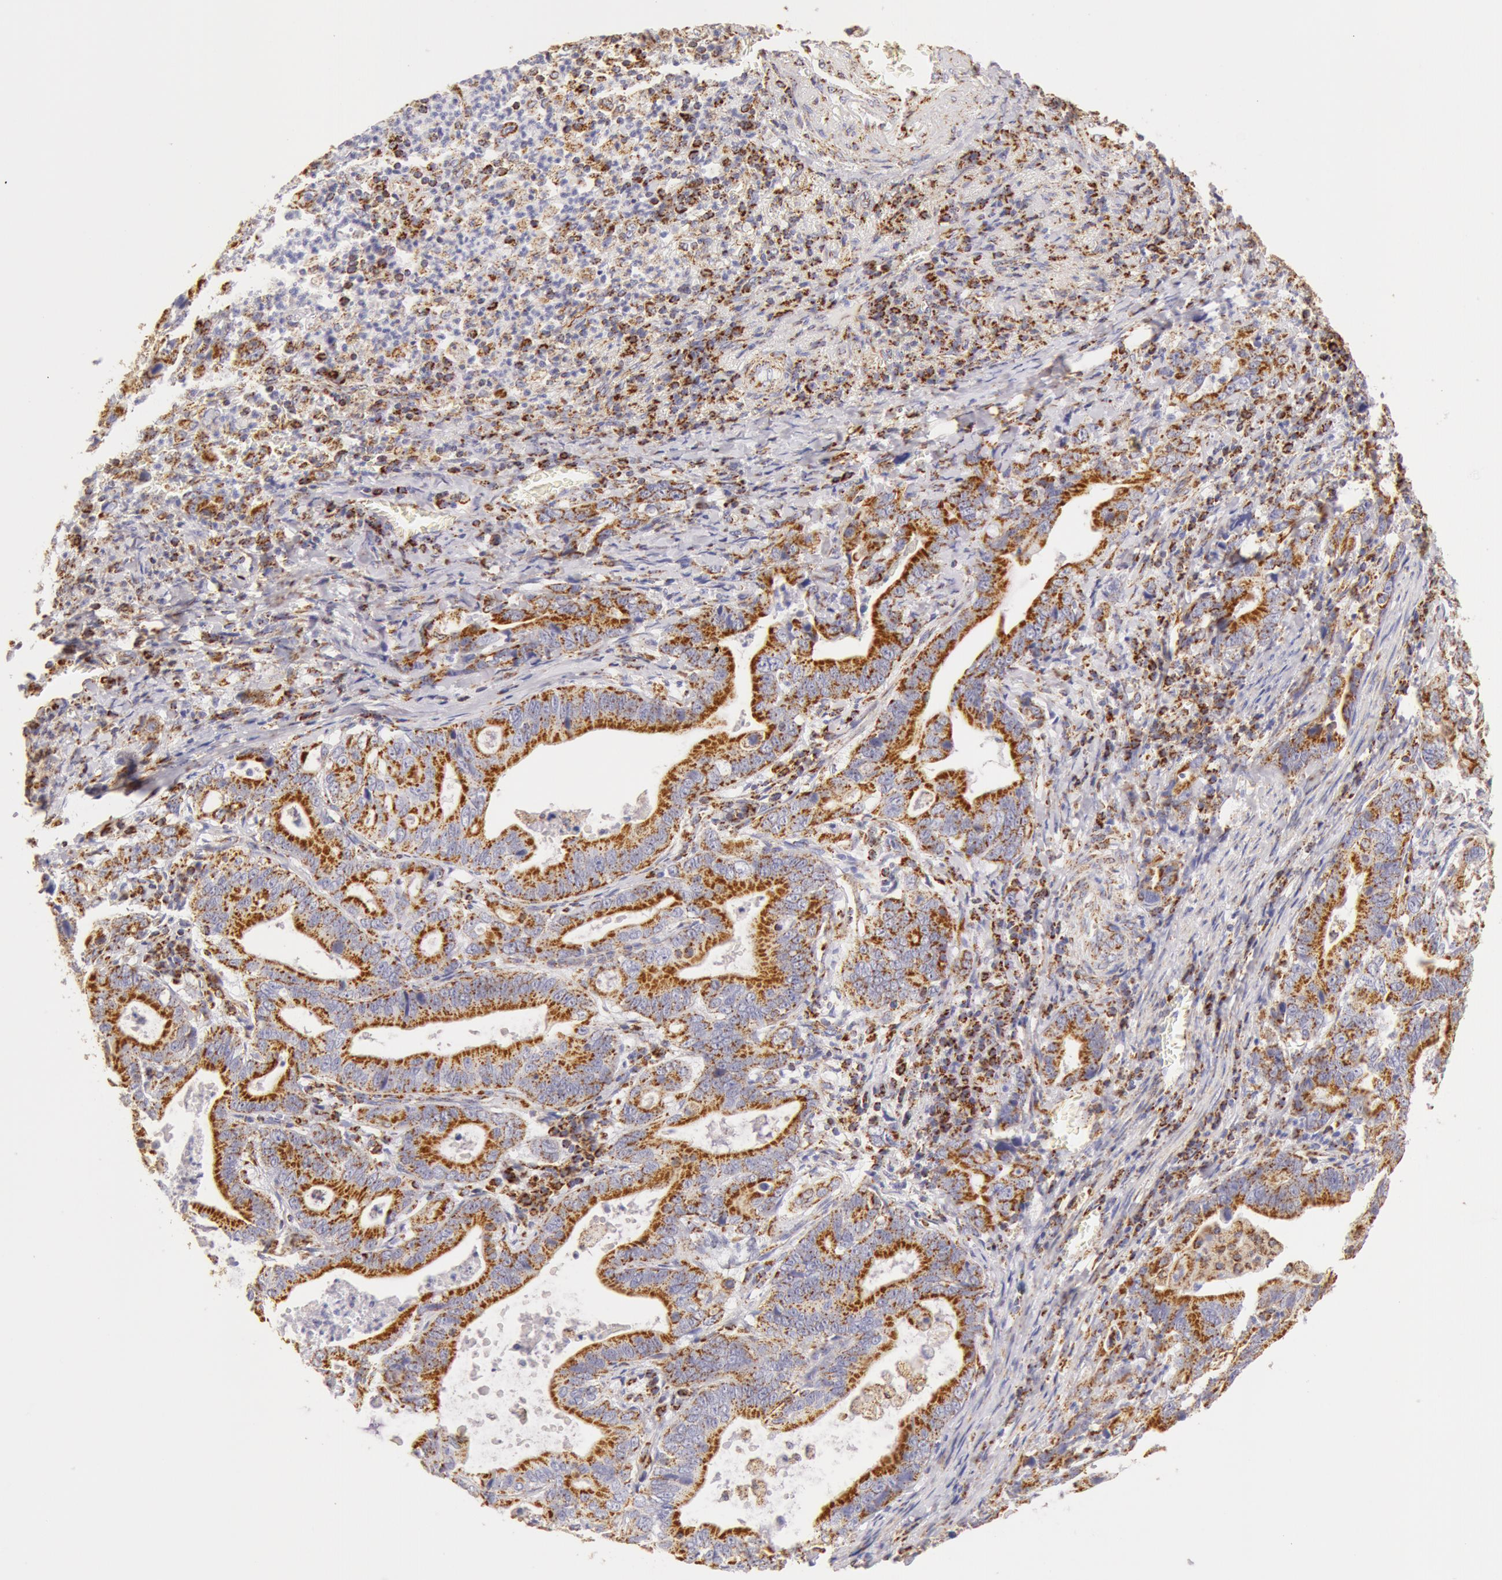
{"staining": {"intensity": "moderate", "quantity": ">75%", "location": "cytoplasmic/membranous"}, "tissue": "stomach cancer", "cell_type": "Tumor cells", "image_type": "cancer", "snomed": [{"axis": "morphology", "description": "Adenocarcinoma, NOS"}, {"axis": "topography", "description": "Stomach, upper"}], "caption": "Moderate cytoplasmic/membranous positivity for a protein is seen in approximately >75% of tumor cells of adenocarcinoma (stomach) using immunohistochemistry (IHC).", "gene": "ATP5F1B", "patient": {"sex": "male", "age": 63}}